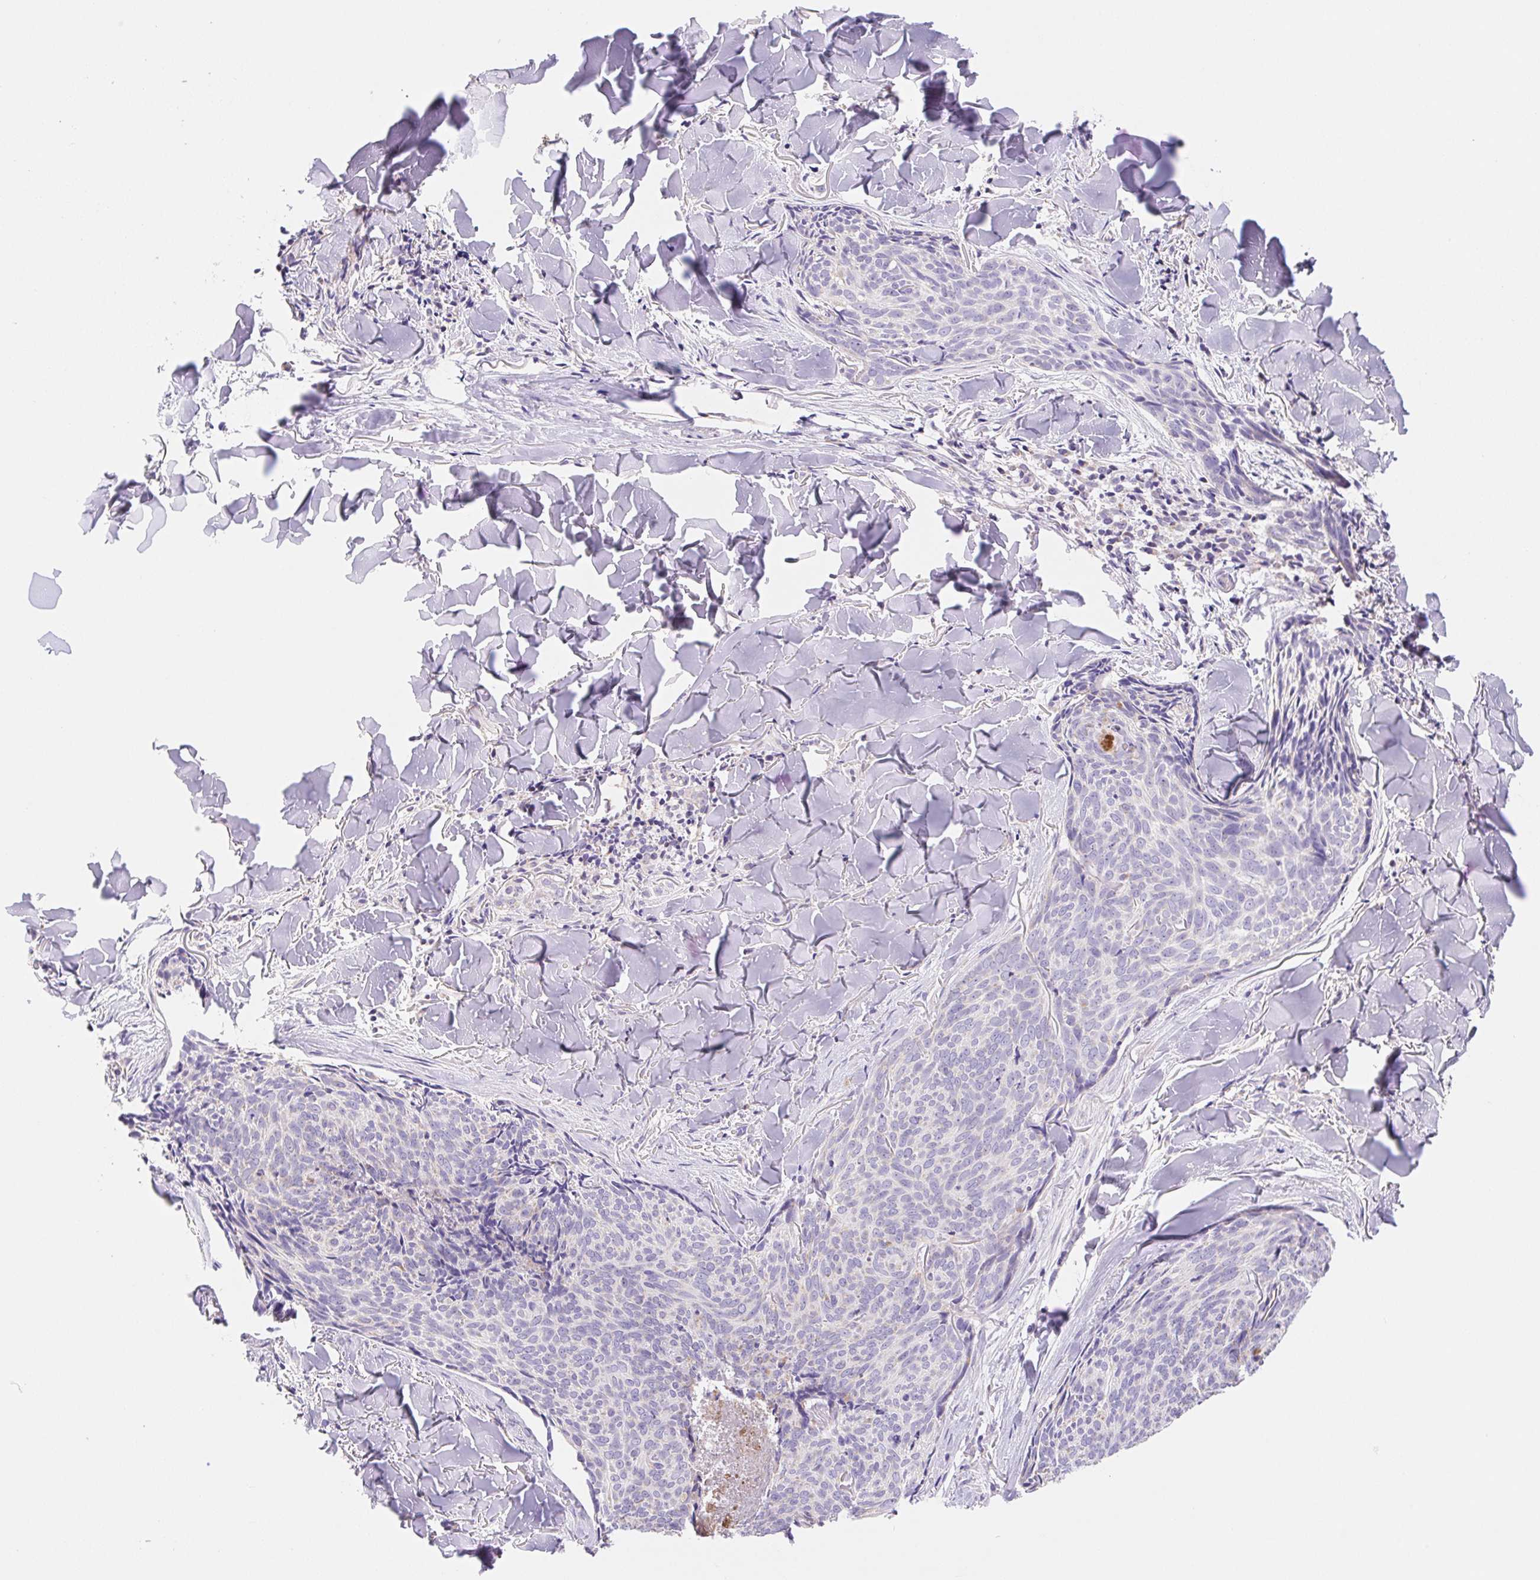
{"staining": {"intensity": "negative", "quantity": "none", "location": "none"}, "tissue": "skin cancer", "cell_type": "Tumor cells", "image_type": "cancer", "snomed": [{"axis": "morphology", "description": "Basal cell carcinoma"}, {"axis": "topography", "description": "Skin"}], "caption": "Immunohistochemical staining of human skin cancer (basal cell carcinoma) demonstrates no significant staining in tumor cells.", "gene": "FKBP6", "patient": {"sex": "female", "age": 82}}